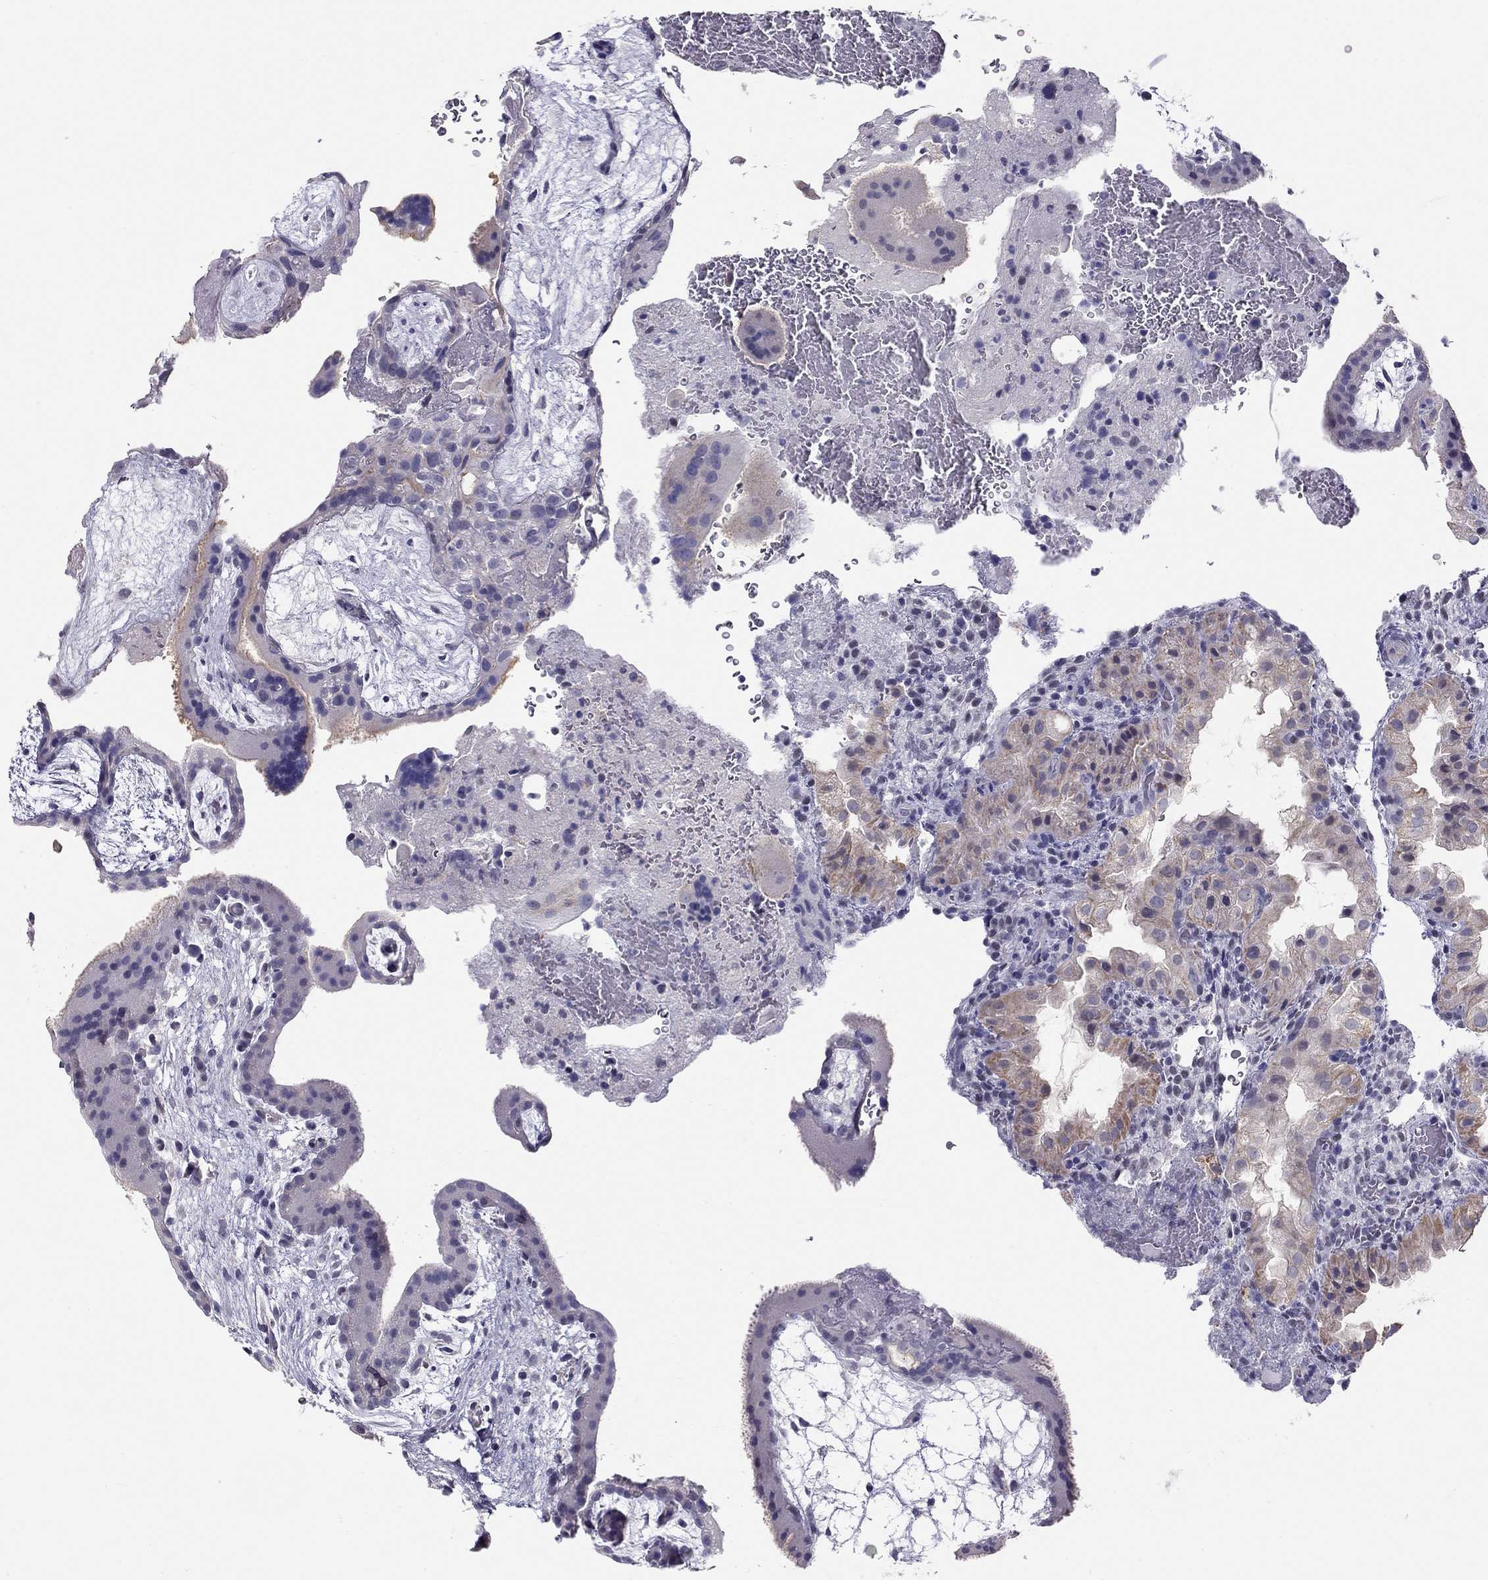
{"staining": {"intensity": "negative", "quantity": "none", "location": "none"}, "tissue": "placenta", "cell_type": "Decidual cells", "image_type": "normal", "snomed": [{"axis": "morphology", "description": "Normal tissue, NOS"}, {"axis": "topography", "description": "Placenta"}], "caption": "There is no significant staining in decidual cells of placenta. Brightfield microscopy of immunohistochemistry (IHC) stained with DAB (3,3'-diaminobenzidine) (brown) and hematoxylin (blue), captured at high magnification.", "gene": "KCNV2", "patient": {"sex": "female", "age": 19}}